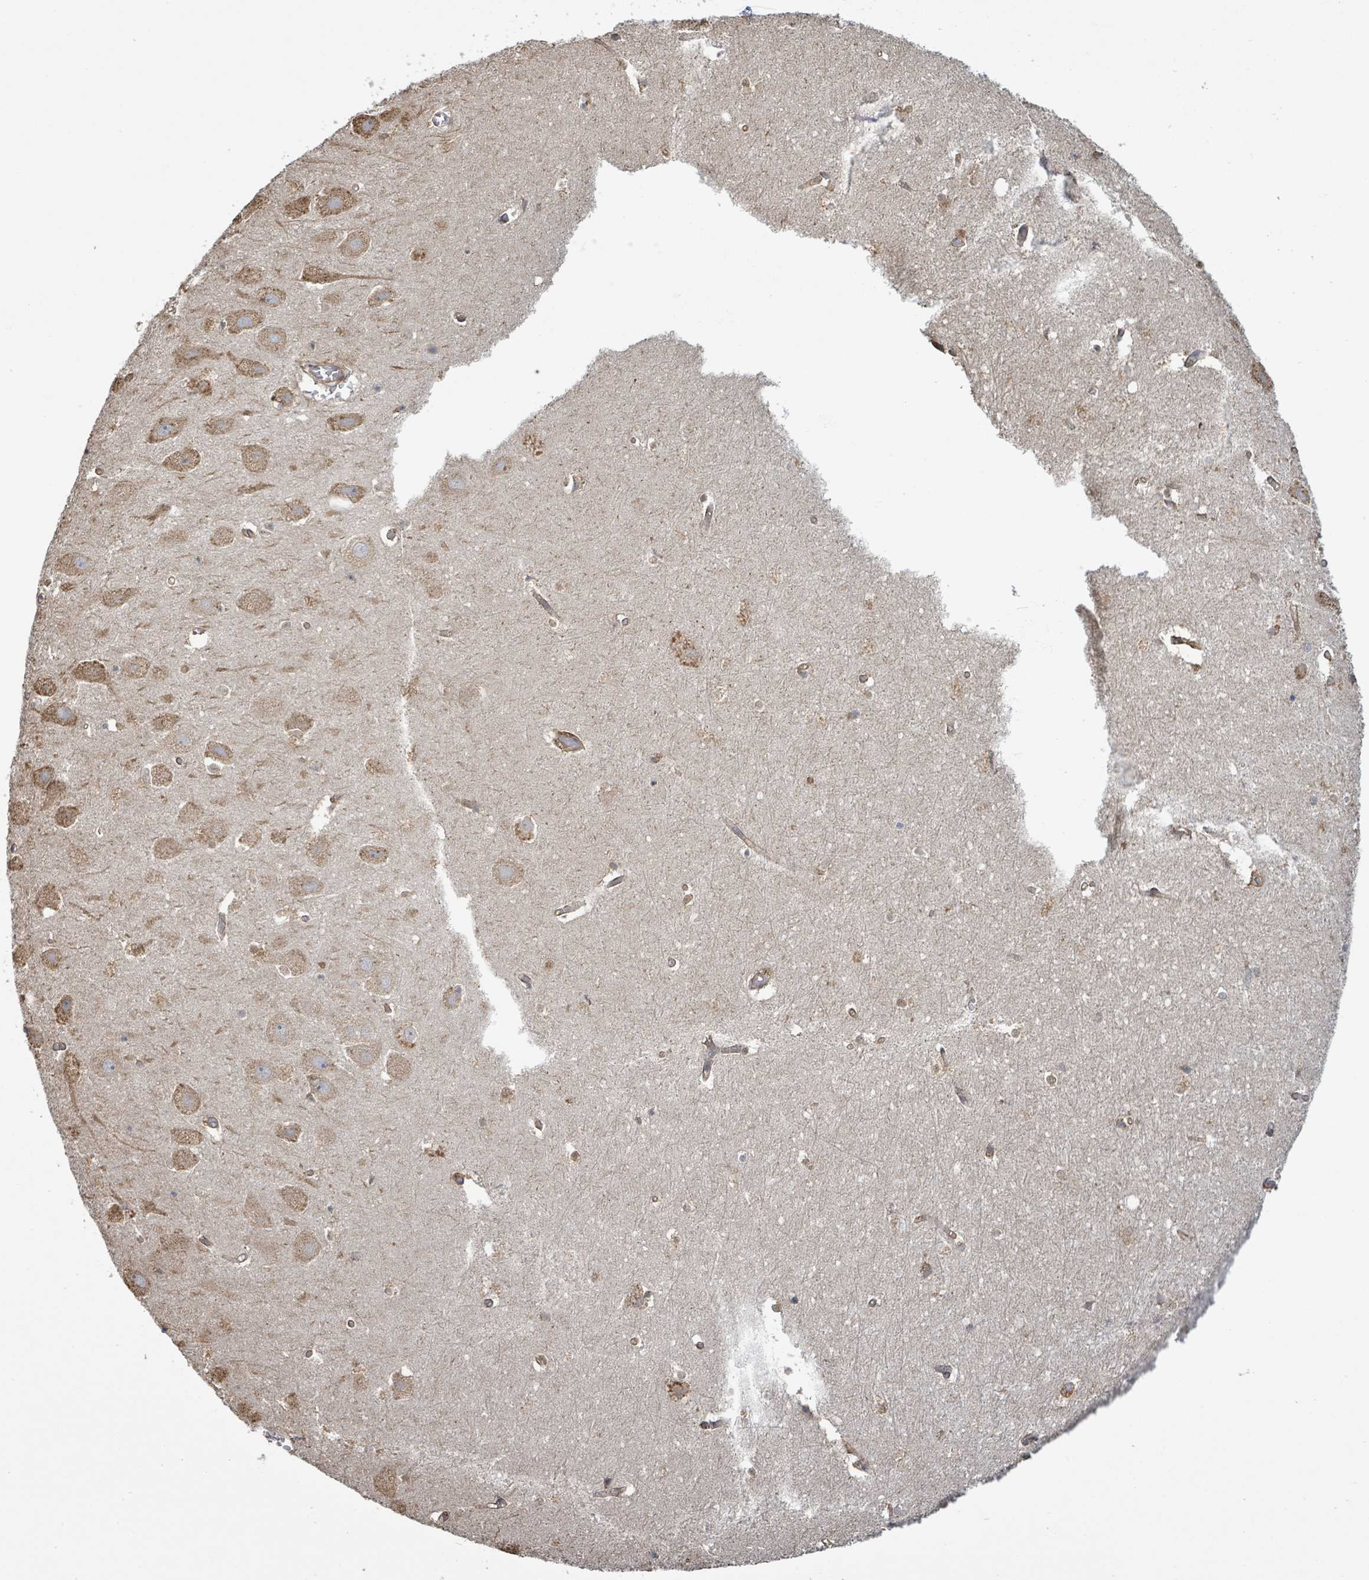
{"staining": {"intensity": "moderate", "quantity": "<25%", "location": "cytoplasmic/membranous"}, "tissue": "hippocampus", "cell_type": "Glial cells", "image_type": "normal", "snomed": [{"axis": "morphology", "description": "Normal tissue, NOS"}, {"axis": "topography", "description": "Hippocampus"}], "caption": "Immunohistochemical staining of unremarkable hippocampus shows low levels of moderate cytoplasmic/membranous expression in approximately <25% of glial cells. The staining was performed using DAB to visualize the protein expression in brown, while the nuclei were stained in blue with hematoxylin (Magnification: 20x).", "gene": "ARPIN", "patient": {"sex": "female", "age": 52}}